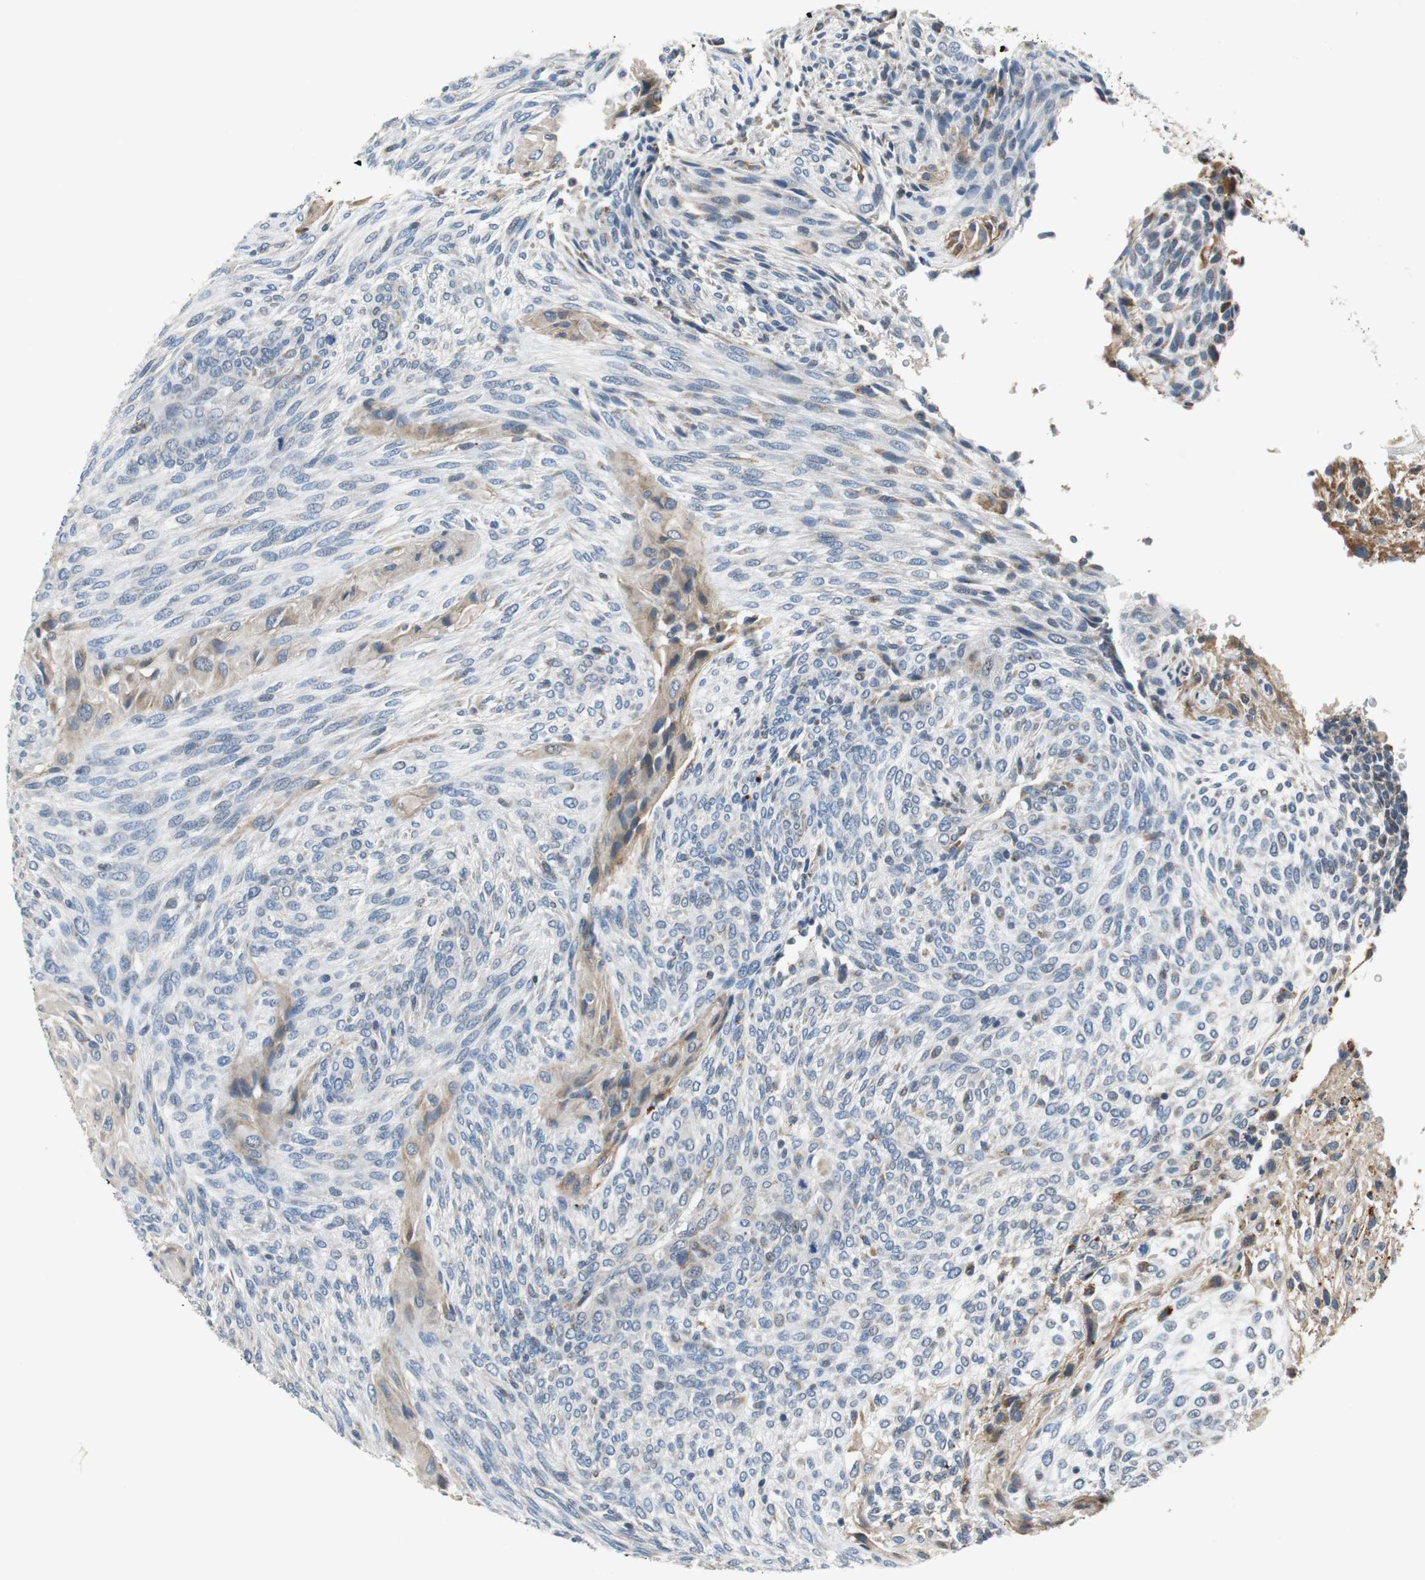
{"staining": {"intensity": "weak", "quantity": "<25%", "location": "cytoplasmic/membranous"}, "tissue": "glioma", "cell_type": "Tumor cells", "image_type": "cancer", "snomed": [{"axis": "morphology", "description": "Glioma, malignant, High grade"}, {"axis": "topography", "description": "Cerebral cortex"}], "caption": "Tumor cells show no significant protein expression in glioma.", "gene": "NLGN1", "patient": {"sex": "female", "age": 55}}